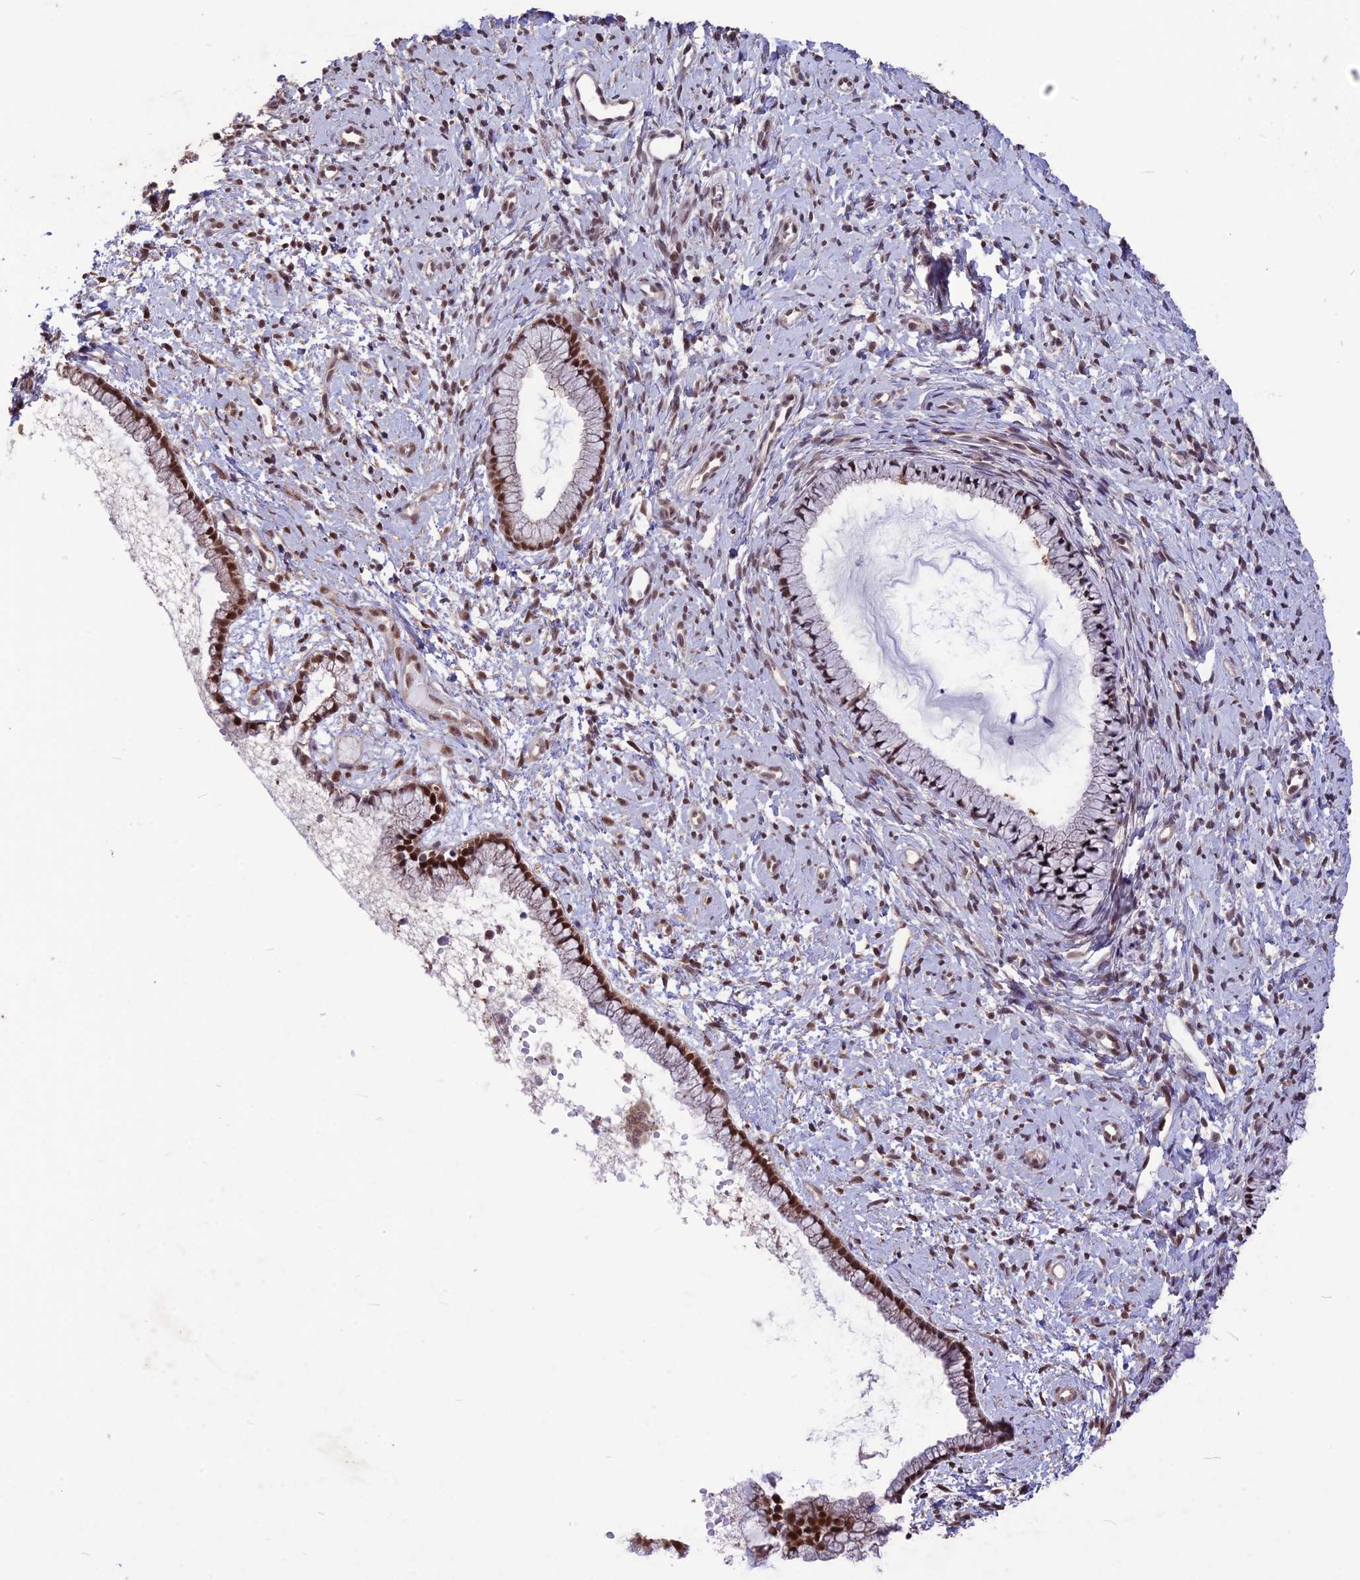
{"staining": {"intensity": "moderate", "quantity": ">75%", "location": "nuclear"}, "tissue": "cervix", "cell_type": "Glandular cells", "image_type": "normal", "snomed": [{"axis": "morphology", "description": "Normal tissue, NOS"}, {"axis": "topography", "description": "Cervix"}], "caption": "High-magnification brightfield microscopy of unremarkable cervix stained with DAB (3,3'-diaminobenzidine) (brown) and counterstained with hematoxylin (blue). glandular cells exhibit moderate nuclear expression is appreciated in approximately>75% of cells. (DAB IHC, brown staining for protein, blue staining for nuclei).", "gene": "DIS3", "patient": {"sex": "female", "age": 57}}